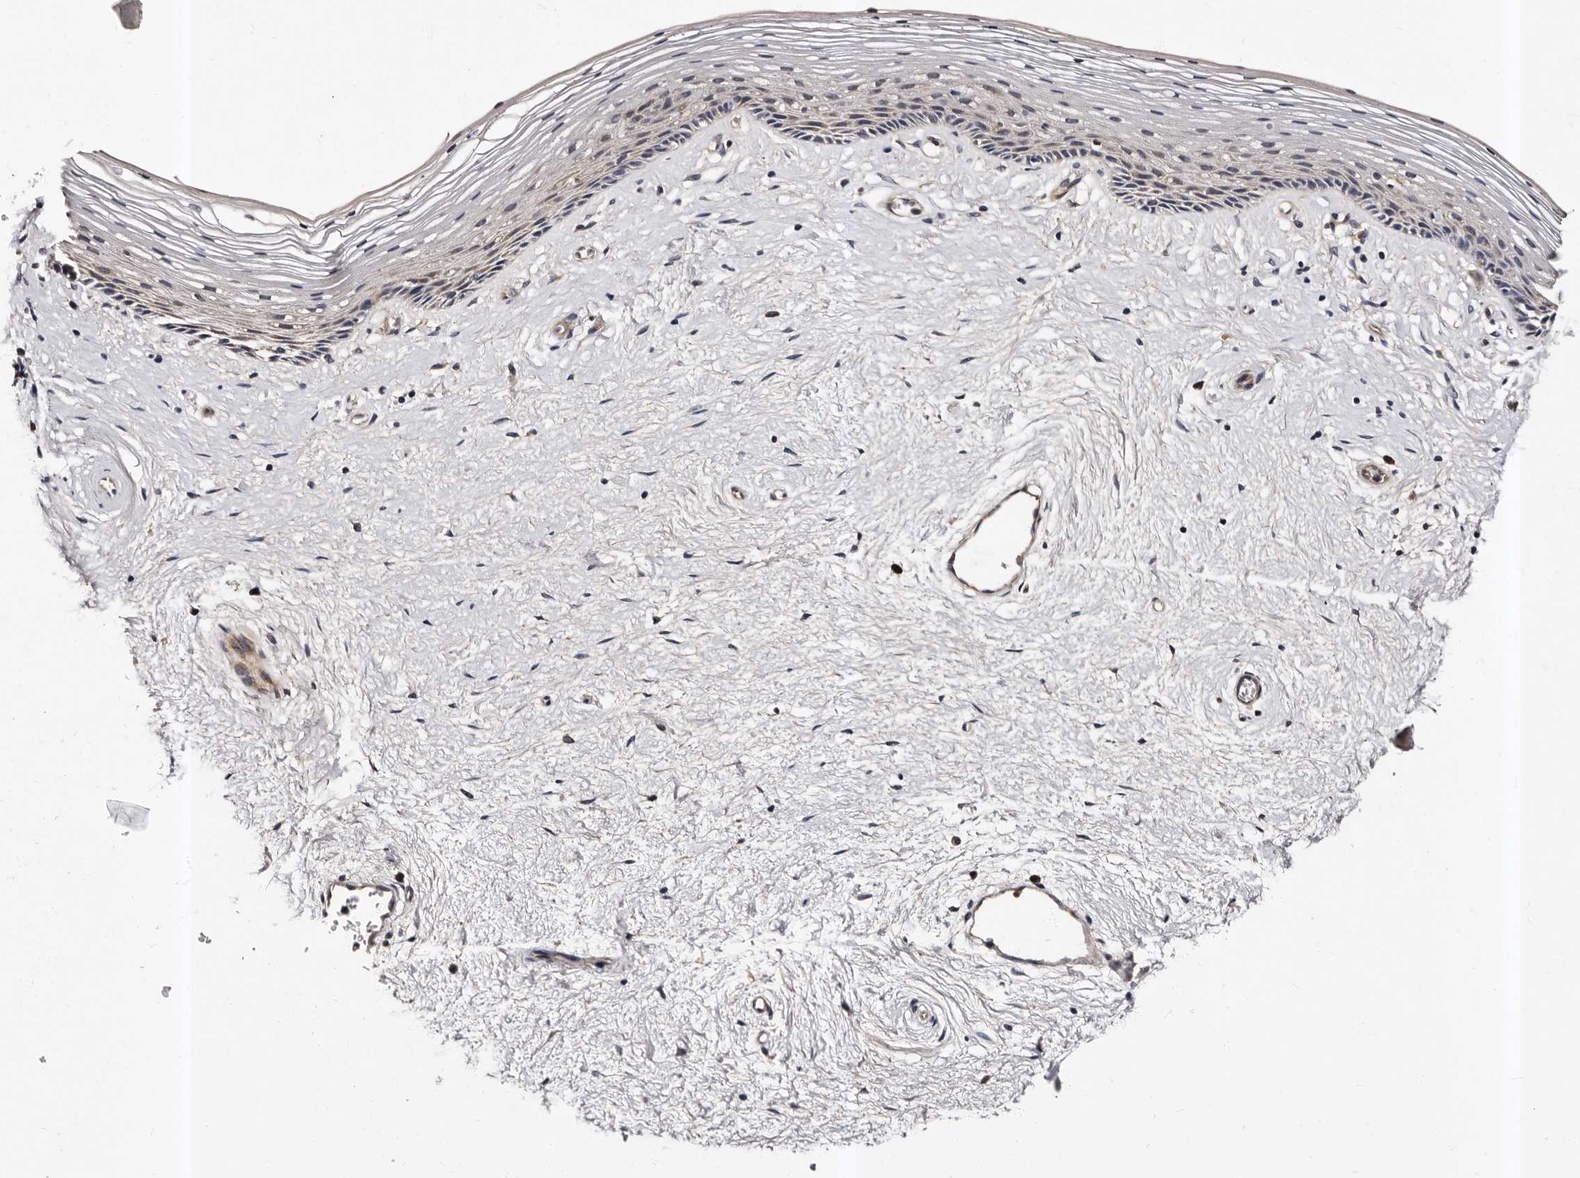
{"staining": {"intensity": "negative", "quantity": "none", "location": "none"}, "tissue": "vagina", "cell_type": "Squamous epithelial cells", "image_type": "normal", "snomed": [{"axis": "morphology", "description": "Normal tissue, NOS"}, {"axis": "topography", "description": "Vagina"}], "caption": "Photomicrograph shows no protein positivity in squamous epithelial cells of benign vagina. The staining was performed using DAB (3,3'-diaminobenzidine) to visualize the protein expression in brown, while the nuclei were stained in blue with hematoxylin (Magnification: 20x).", "gene": "ADCK5", "patient": {"sex": "female", "age": 46}}